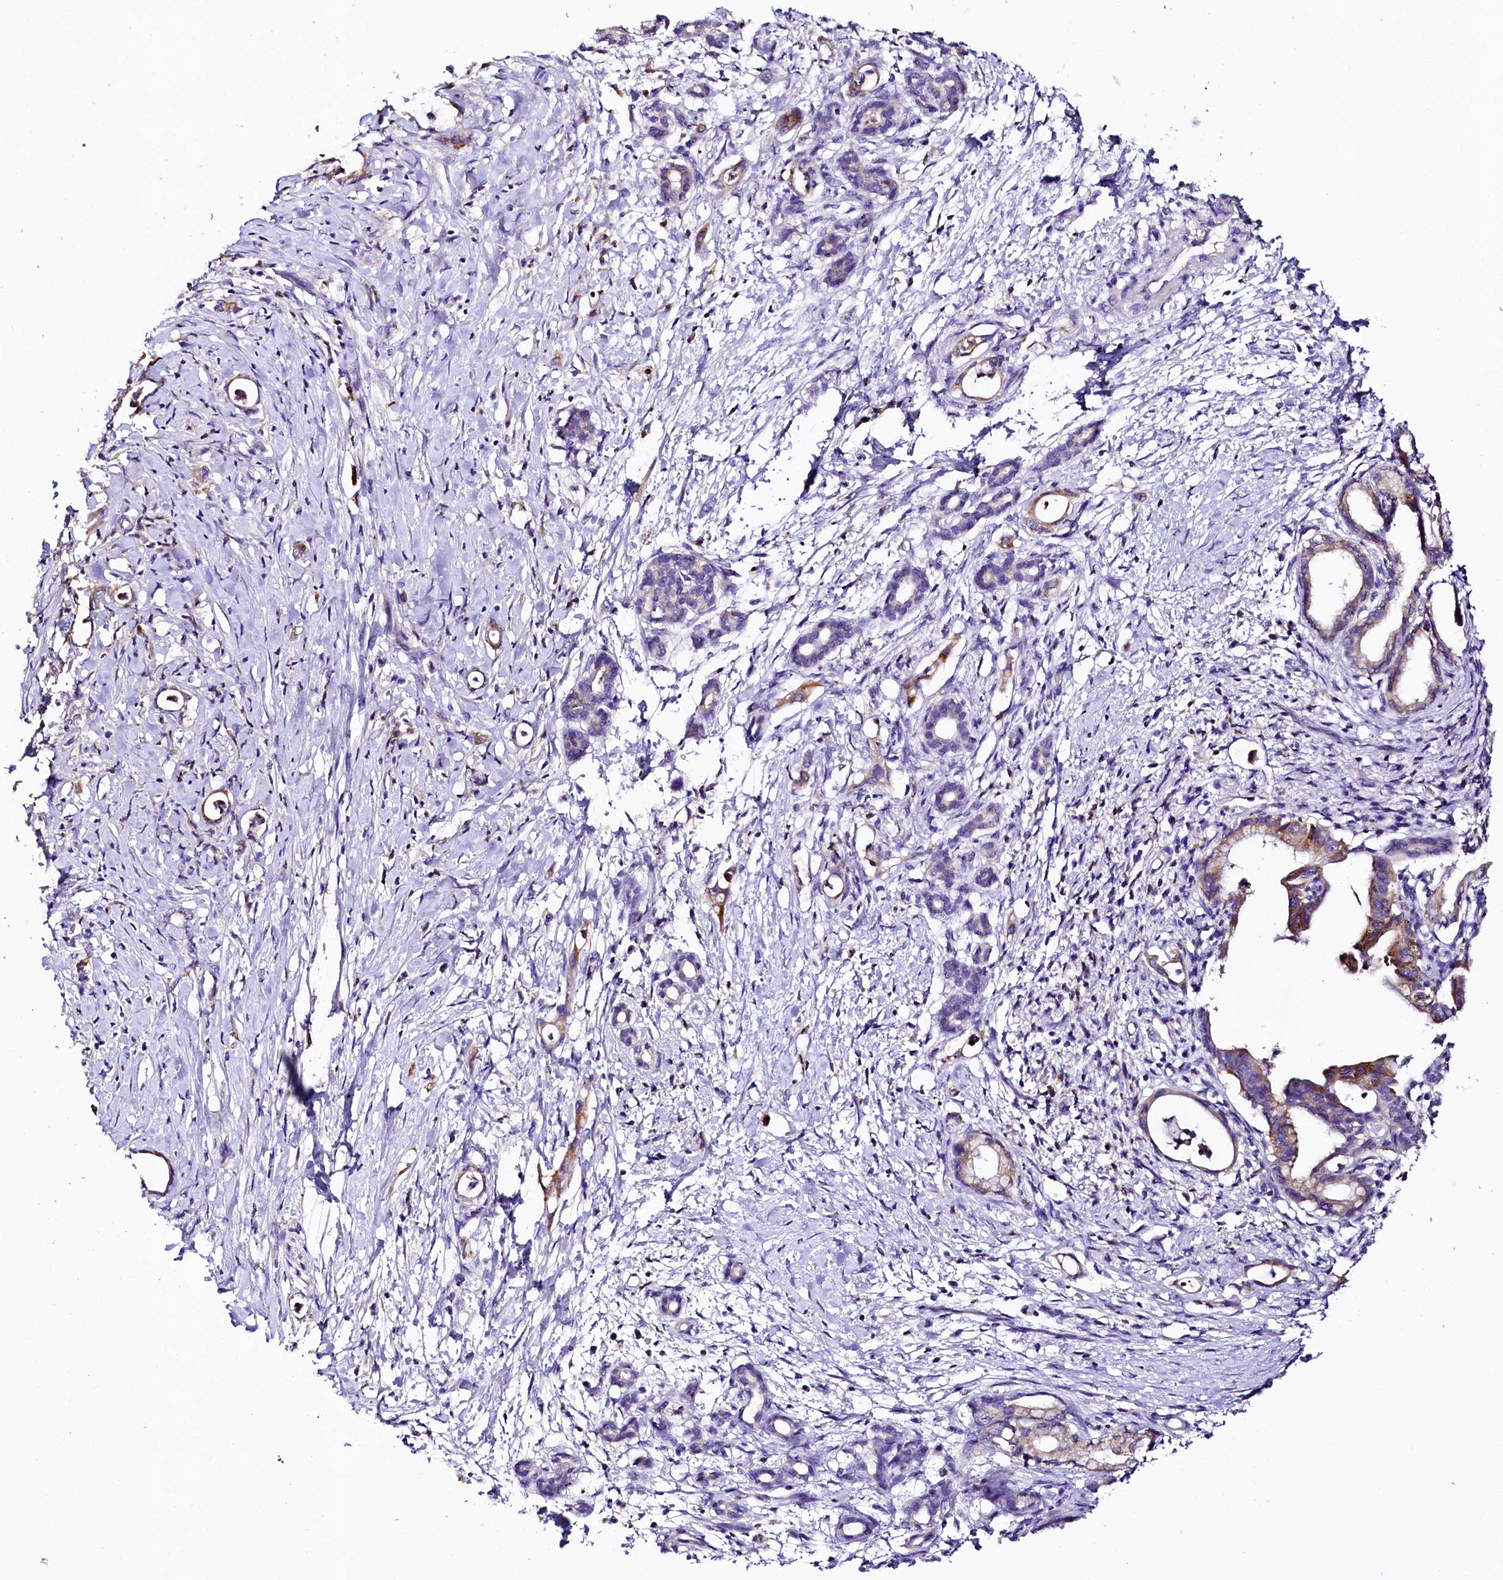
{"staining": {"intensity": "moderate", "quantity": "25%-75%", "location": "cytoplasmic/membranous"}, "tissue": "pancreatic cancer", "cell_type": "Tumor cells", "image_type": "cancer", "snomed": [{"axis": "morphology", "description": "Adenocarcinoma, NOS"}, {"axis": "topography", "description": "Pancreas"}], "caption": "Protein analysis of pancreatic cancer tissue shows moderate cytoplasmic/membranous expression in about 25%-75% of tumor cells.", "gene": "NAA16", "patient": {"sex": "female", "age": 55}}